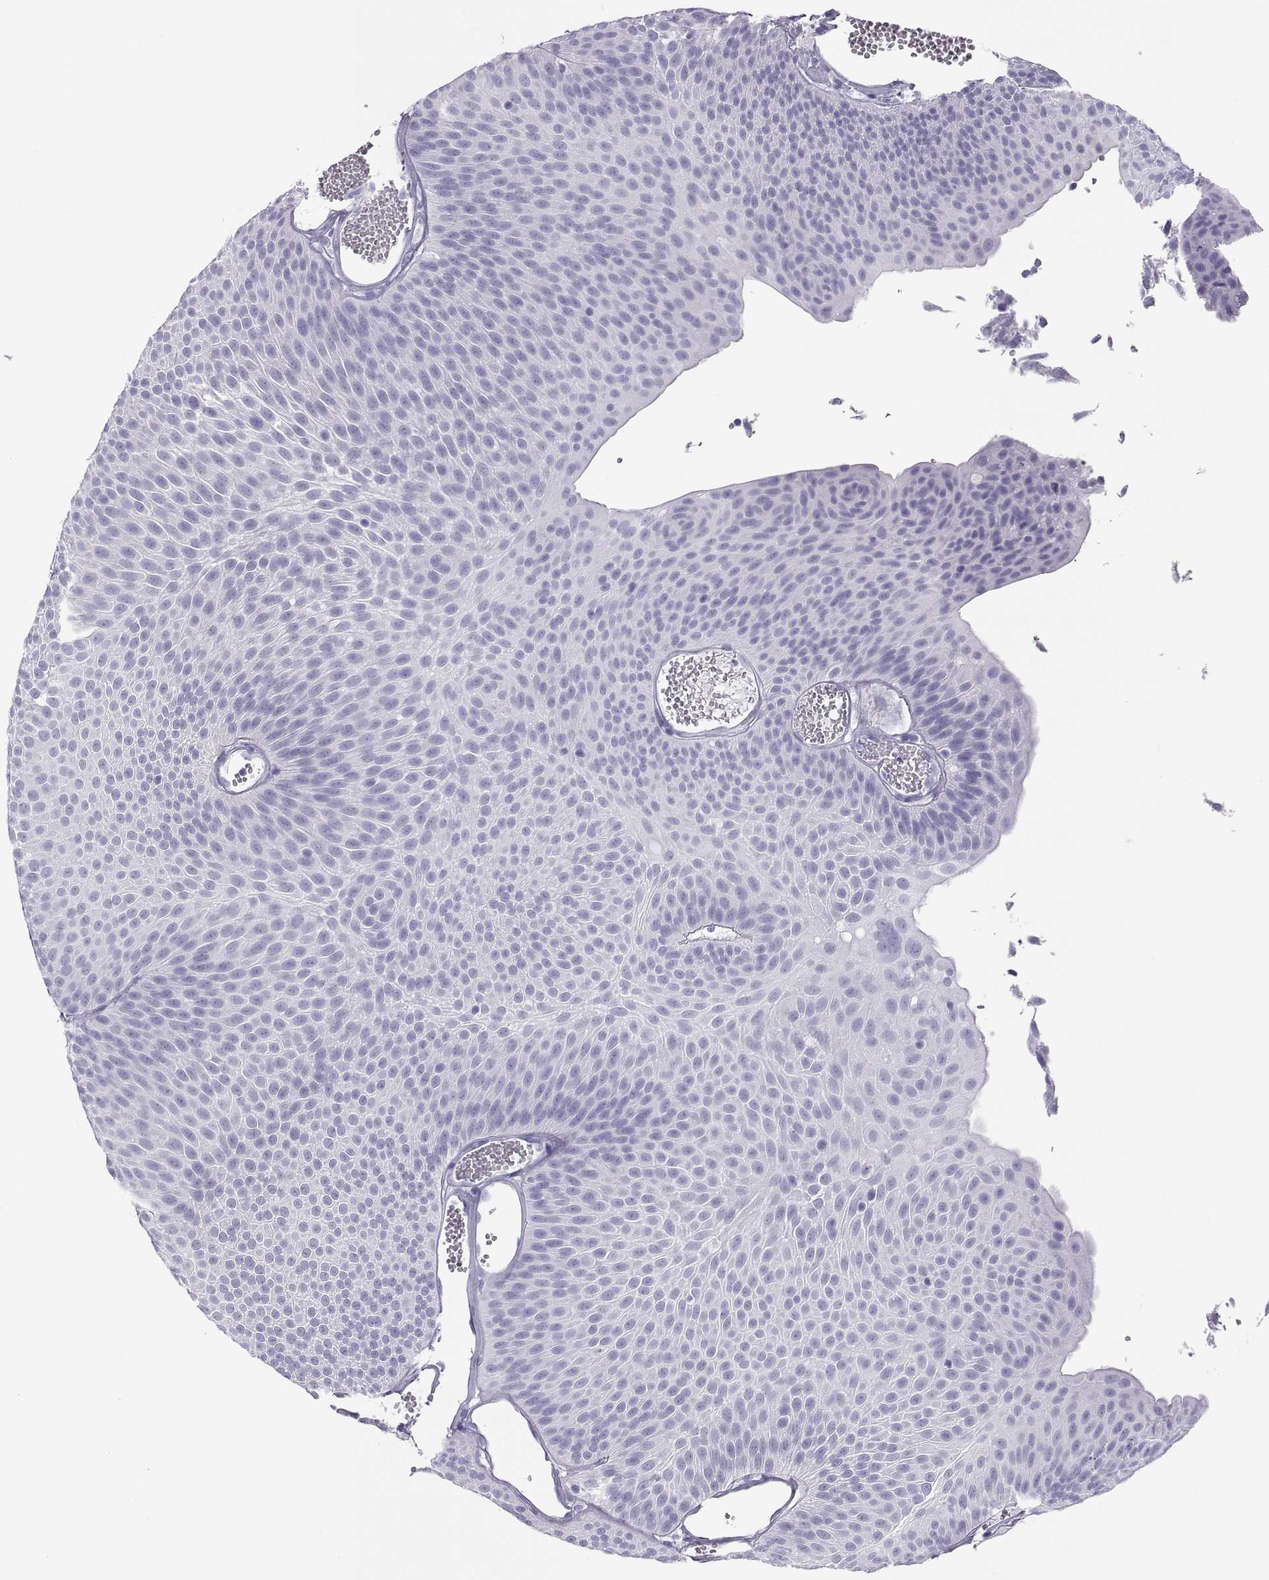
{"staining": {"intensity": "negative", "quantity": "none", "location": "none"}, "tissue": "urothelial cancer", "cell_type": "Tumor cells", "image_type": "cancer", "snomed": [{"axis": "morphology", "description": "Urothelial carcinoma, Low grade"}, {"axis": "topography", "description": "Urinary bladder"}], "caption": "Immunohistochemical staining of human urothelial carcinoma (low-grade) exhibits no significant positivity in tumor cells.", "gene": "SEMG1", "patient": {"sex": "male", "age": 52}}